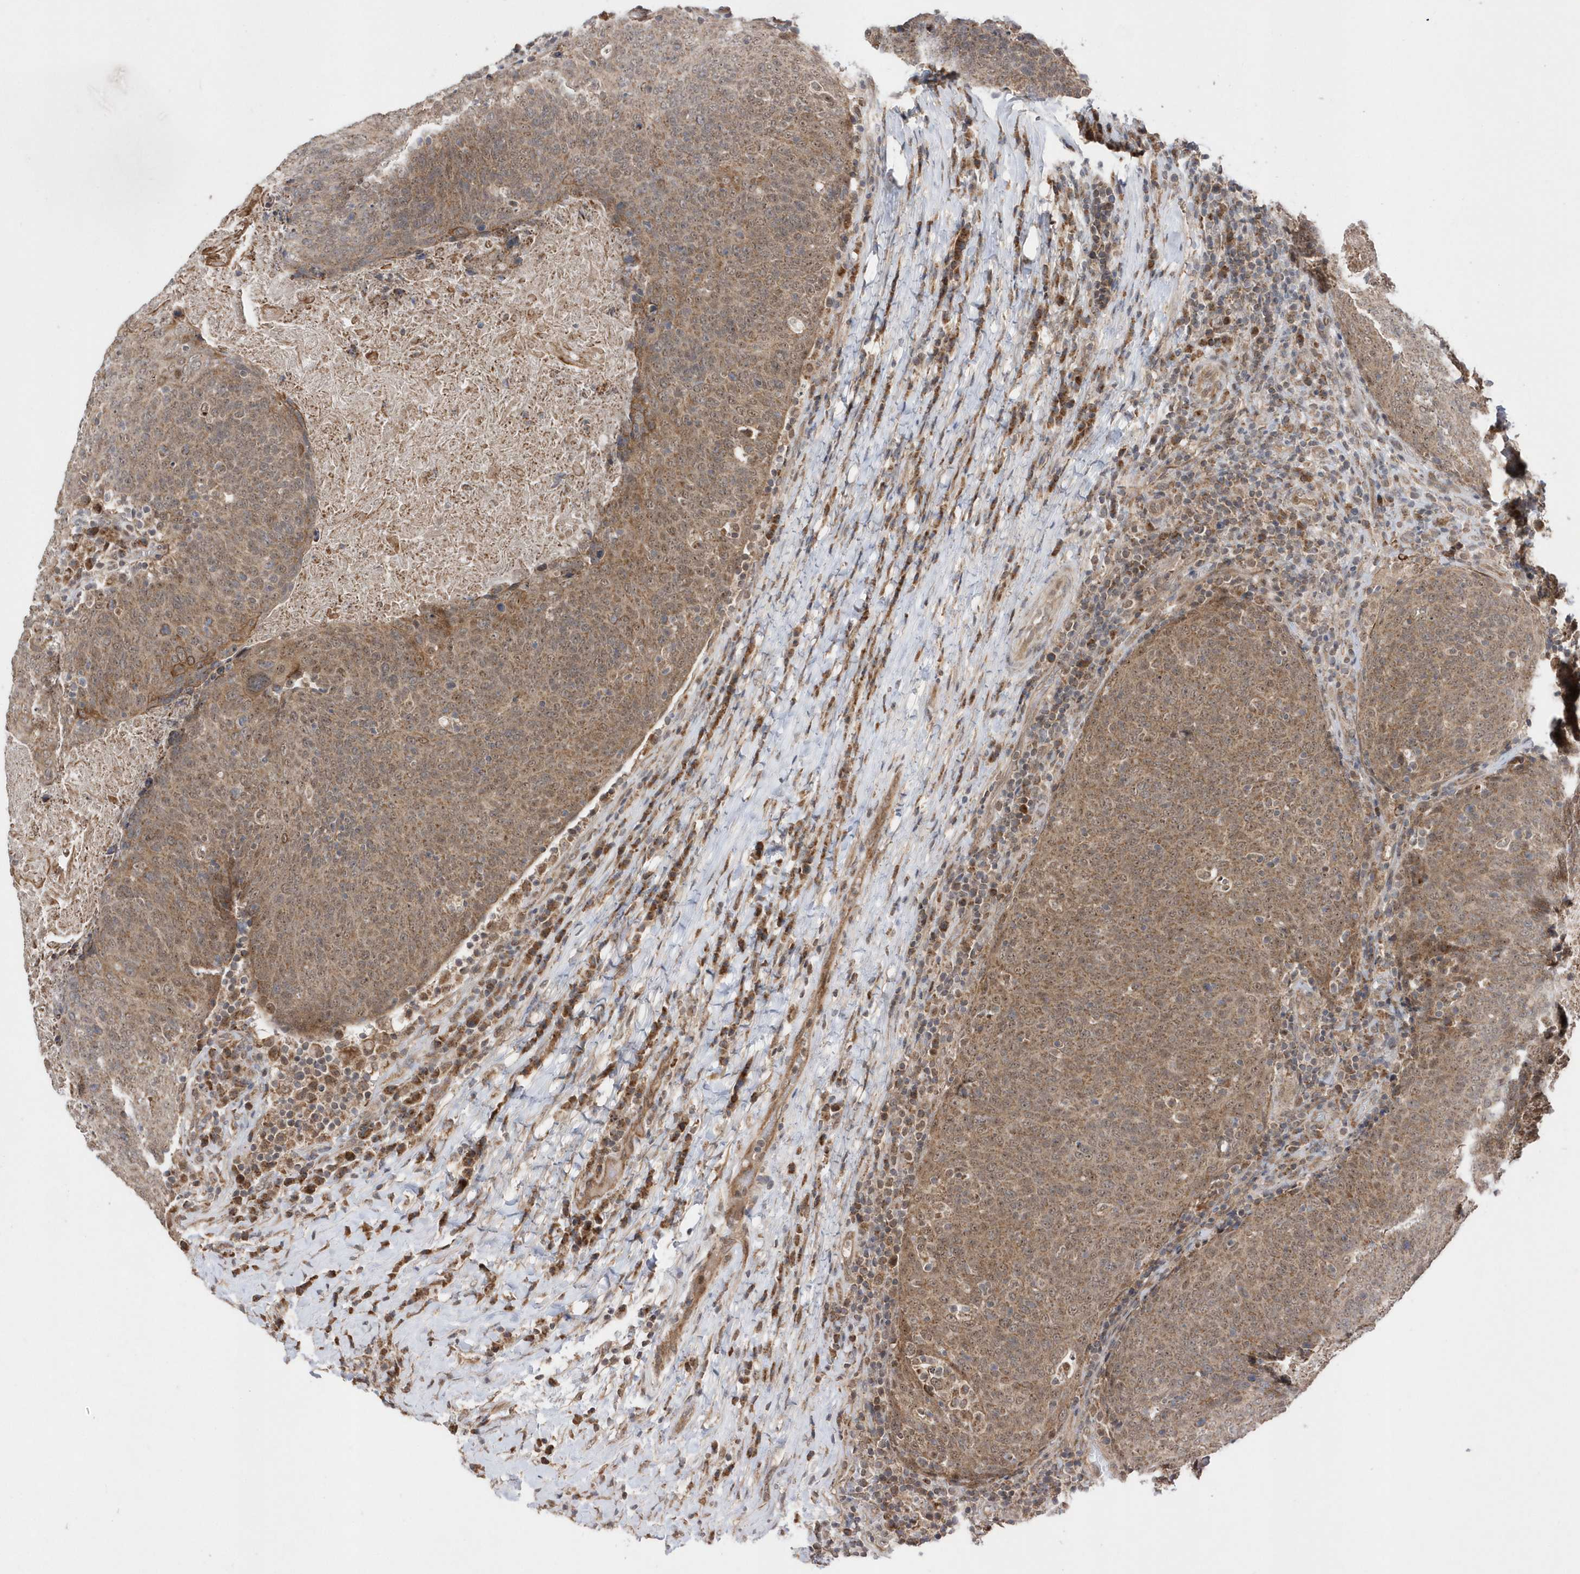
{"staining": {"intensity": "moderate", "quantity": ">75%", "location": "cytoplasmic/membranous"}, "tissue": "head and neck cancer", "cell_type": "Tumor cells", "image_type": "cancer", "snomed": [{"axis": "morphology", "description": "Squamous cell carcinoma, NOS"}, {"axis": "morphology", "description": "Squamous cell carcinoma, metastatic, NOS"}, {"axis": "topography", "description": "Lymph node"}, {"axis": "topography", "description": "Head-Neck"}], "caption": "Moderate cytoplasmic/membranous staining is appreciated in about >75% of tumor cells in metastatic squamous cell carcinoma (head and neck).", "gene": "DALRD3", "patient": {"sex": "male", "age": 62}}